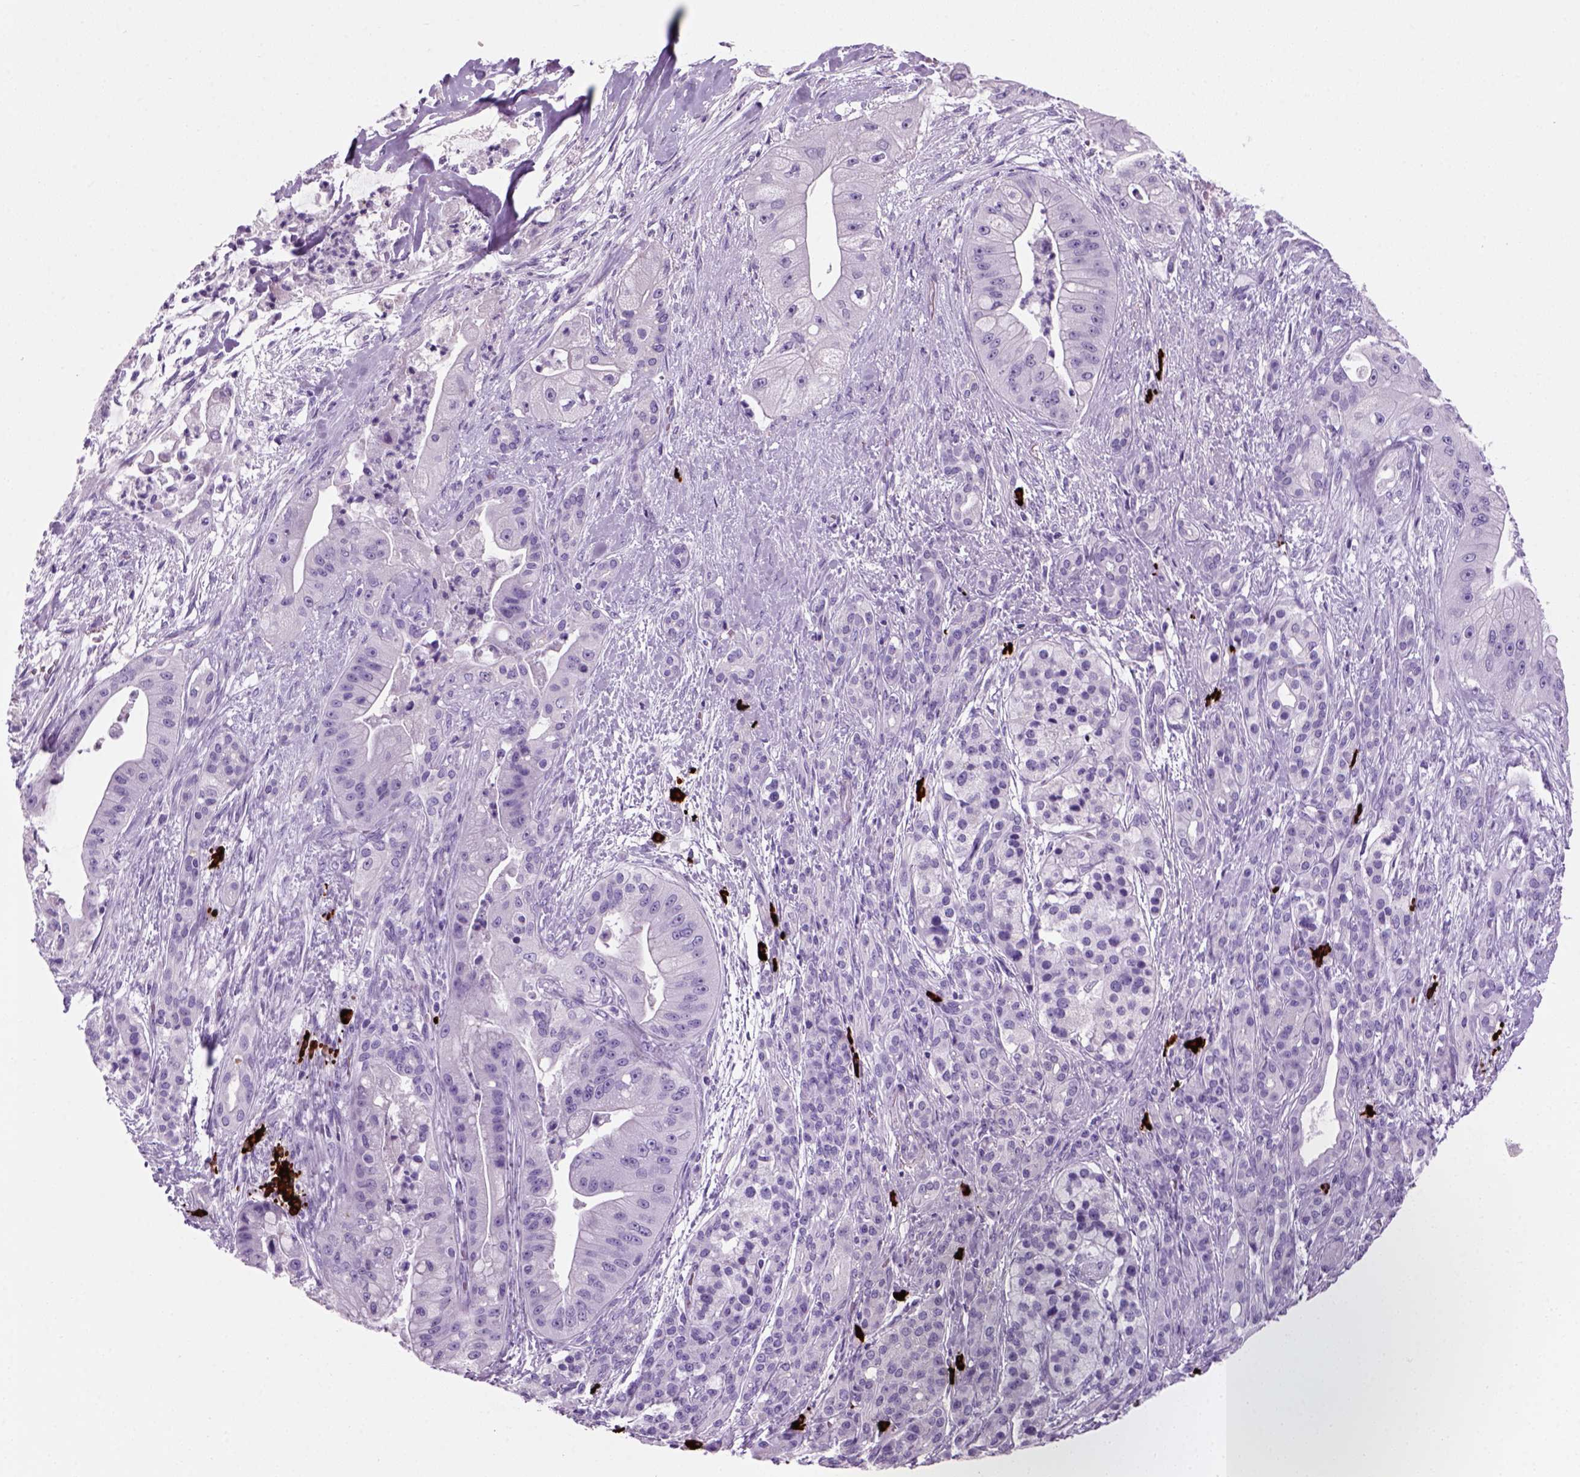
{"staining": {"intensity": "negative", "quantity": "none", "location": "none"}, "tissue": "pancreatic cancer", "cell_type": "Tumor cells", "image_type": "cancer", "snomed": [{"axis": "morphology", "description": "Normal tissue, NOS"}, {"axis": "morphology", "description": "Inflammation, NOS"}, {"axis": "morphology", "description": "Adenocarcinoma, NOS"}, {"axis": "topography", "description": "Pancreas"}], "caption": "Histopathology image shows no protein positivity in tumor cells of adenocarcinoma (pancreatic) tissue.", "gene": "MZB1", "patient": {"sex": "male", "age": 57}}